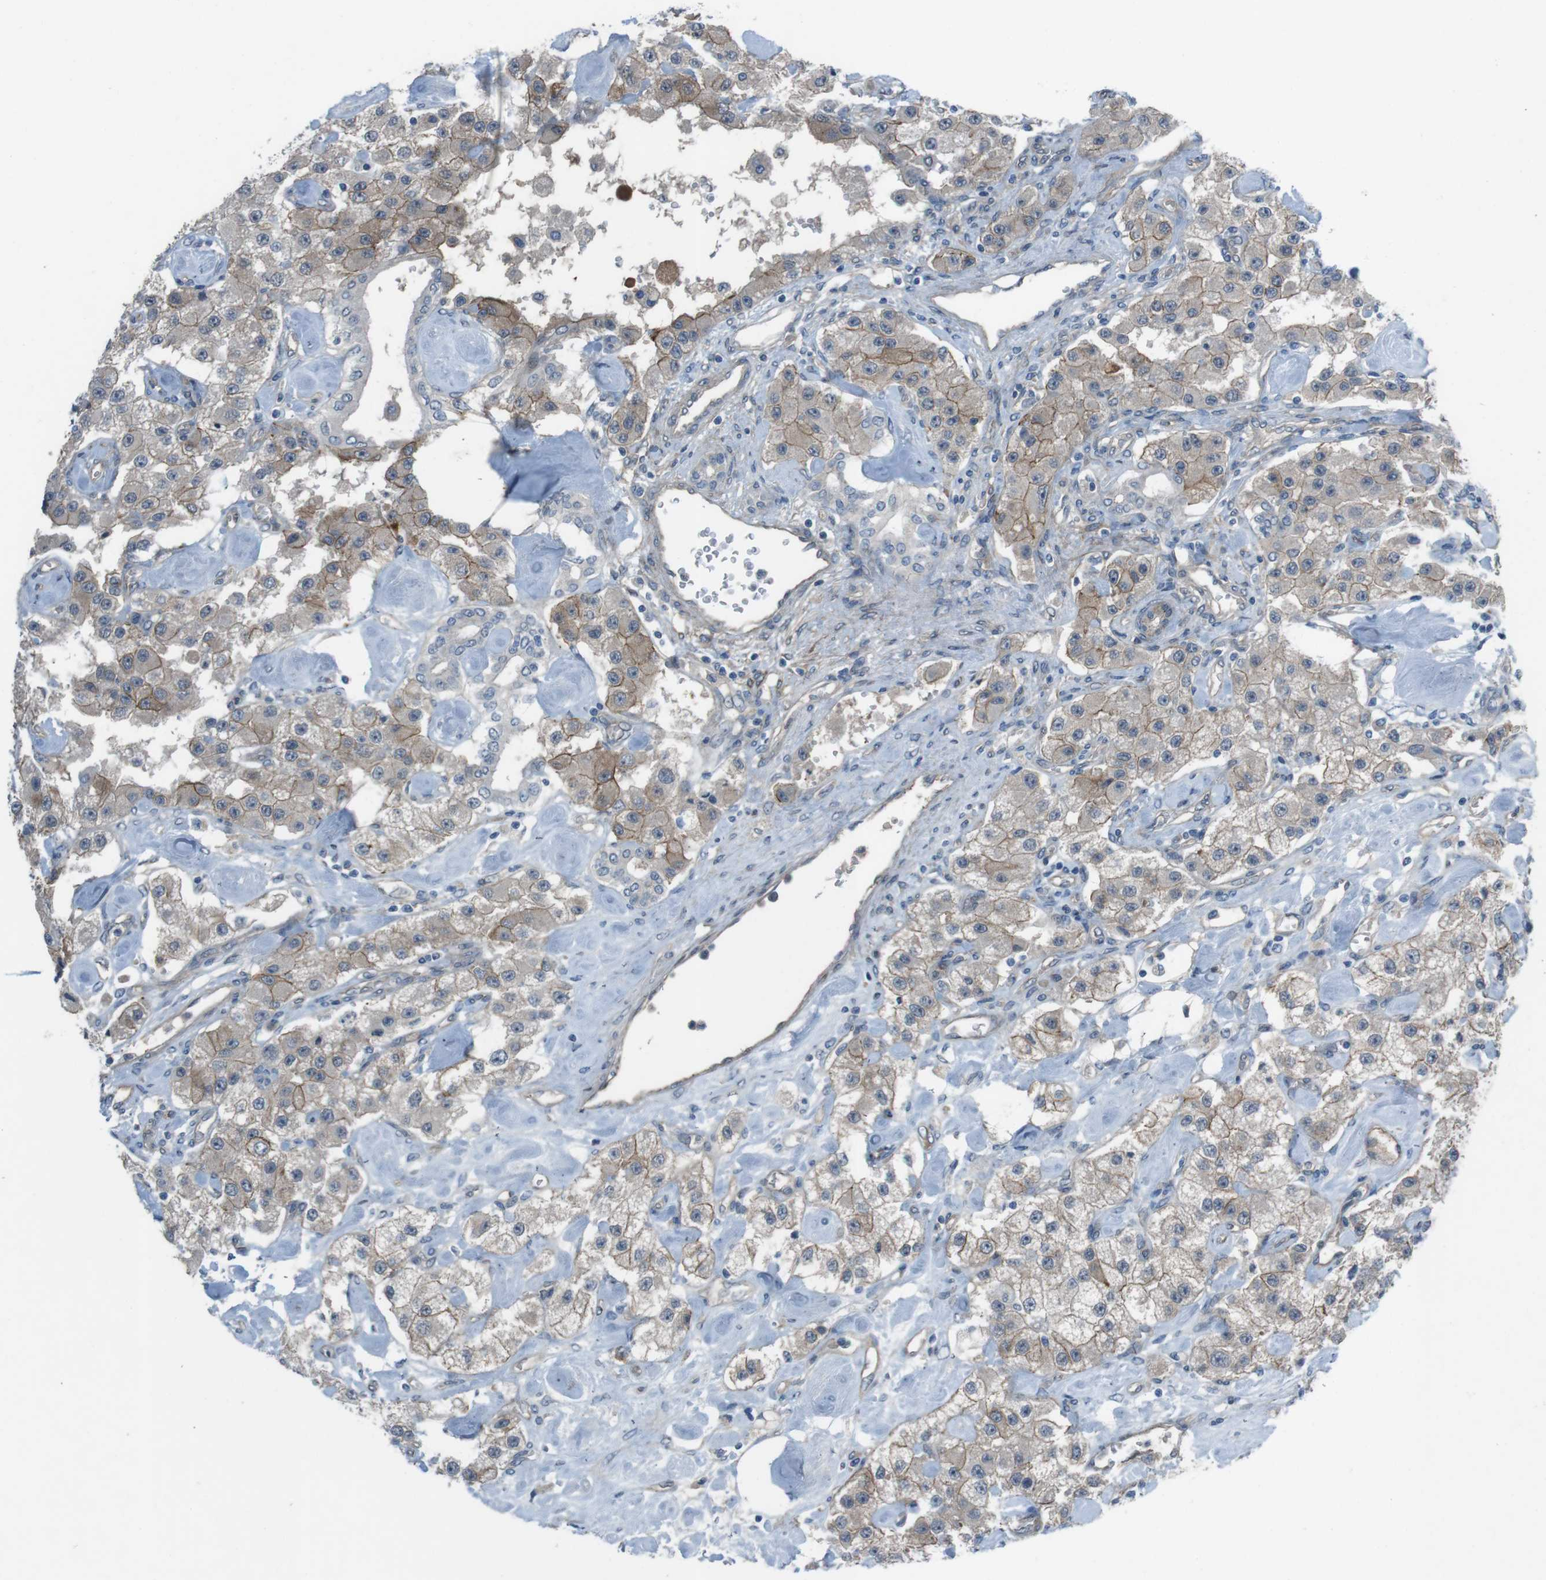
{"staining": {"intensity": "weak", "quantity": "25%-75%", "location": "cytoplasmic/membranous"}, "tissue": "carcinoid", "cell_type": "Tumor cells", "image_type": "cancer", "snomed": [{"axis": "morphology", "description": "Carcinoid, malignant, NOS"}, {"axis": "topography", "description": "Pancreas"}], "caption": "Carcinoid stained for a protein (brown) shows weak cytoplasmic/membranous positive expression in about 25%-75% of tumor cells.", "gene": "ANK2", "patient": {"sex": "male", "age": 41}}